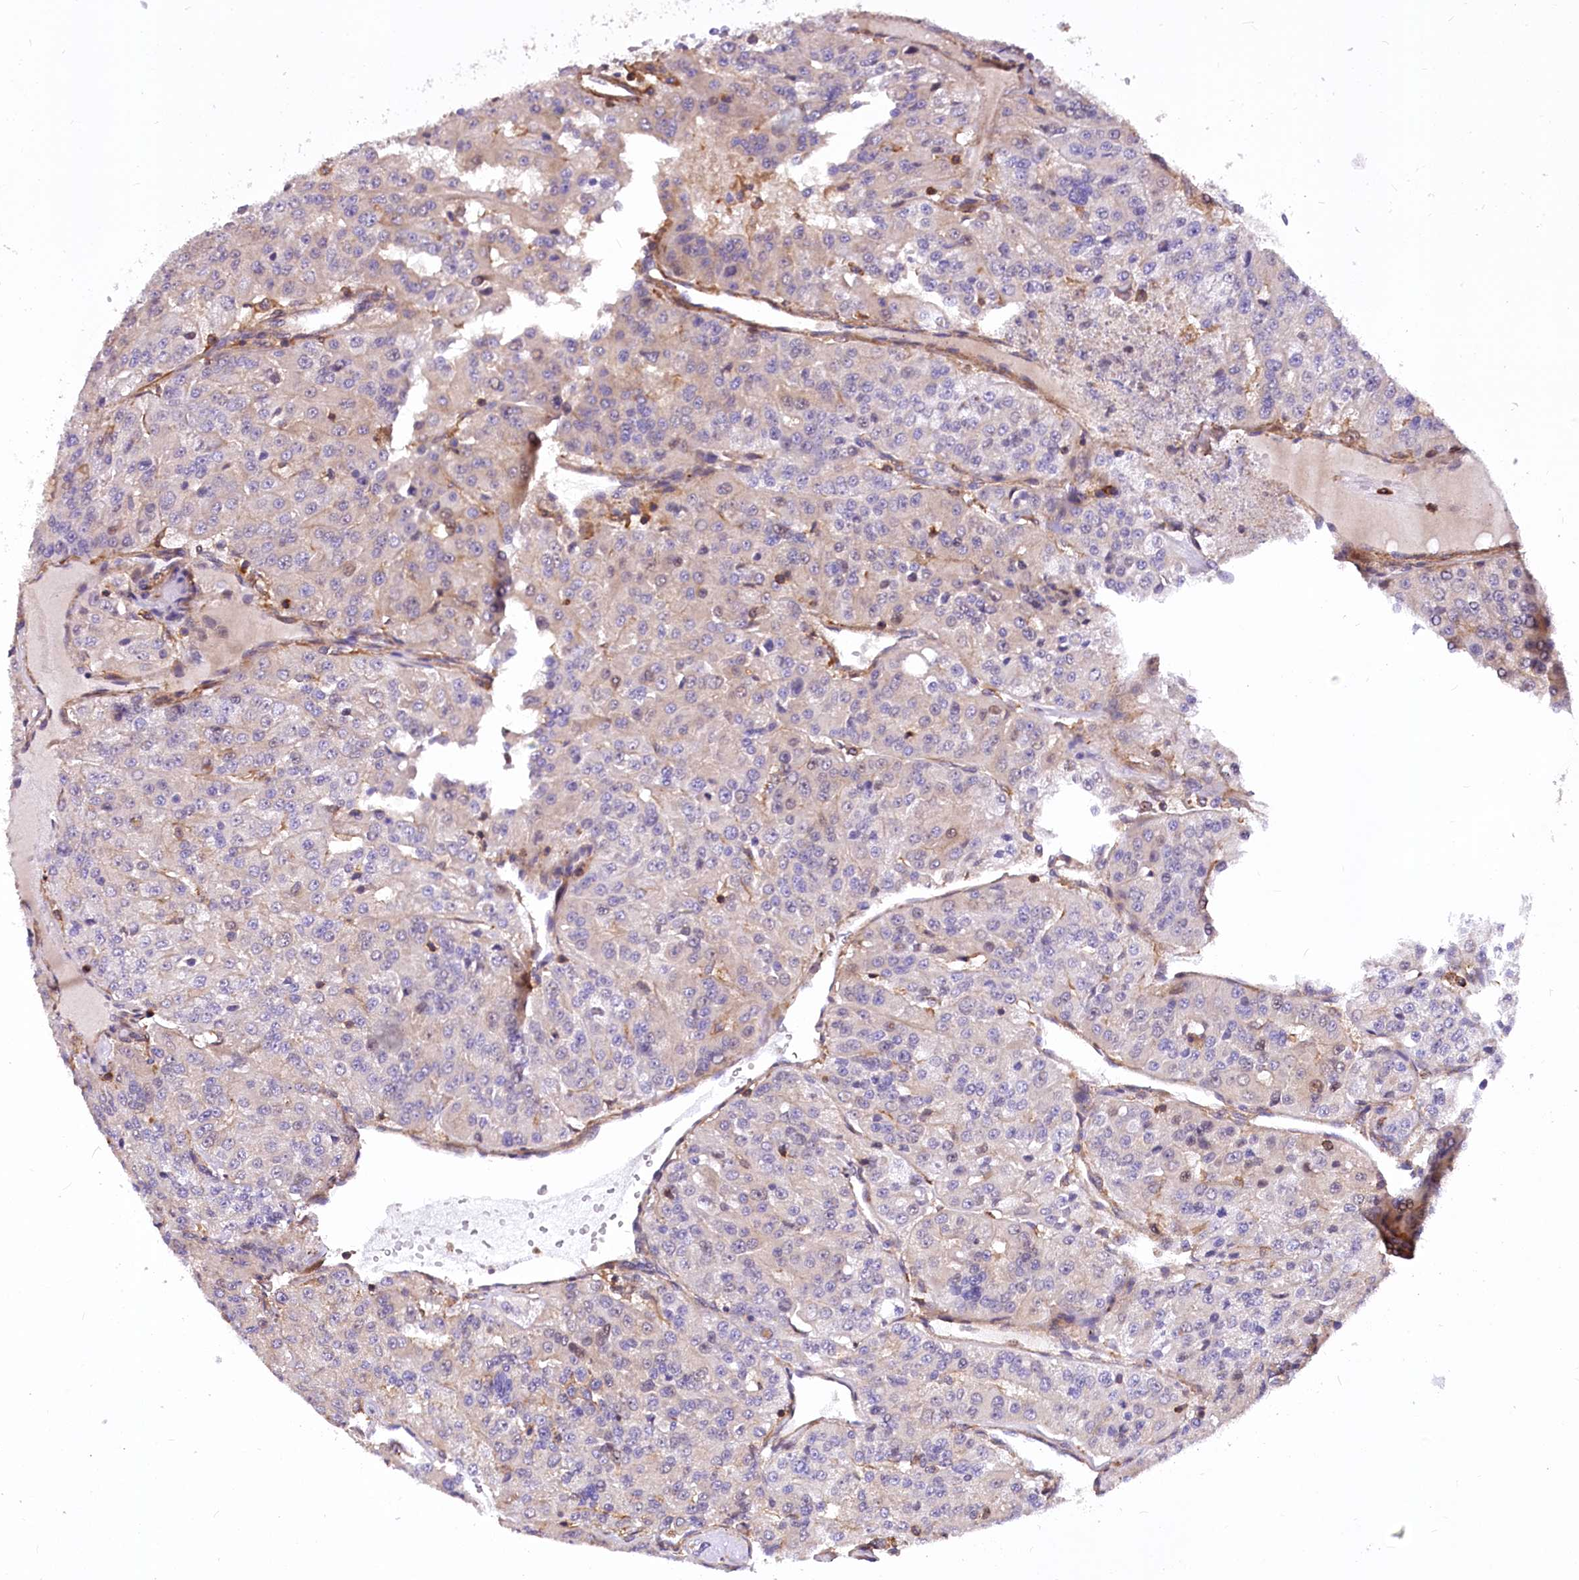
{"staining": {"intensity": "negative", "quantity": "none", "location": "none"}, "tissue": "renal cancer", "cell_type": "Tumor cells", "image_type": "cancer", "snomed": [{"axis": "morphology", "description": "Adenocarcinoma, NOS"}, {"axis": "topography", "description": "Kidney"}], "caption": "Tumor cells are negative for brown protein staining in renal cancer (adenocarcinoma).", "gene": "DPP3", "patient": {"sex": "female", "age": 63}}